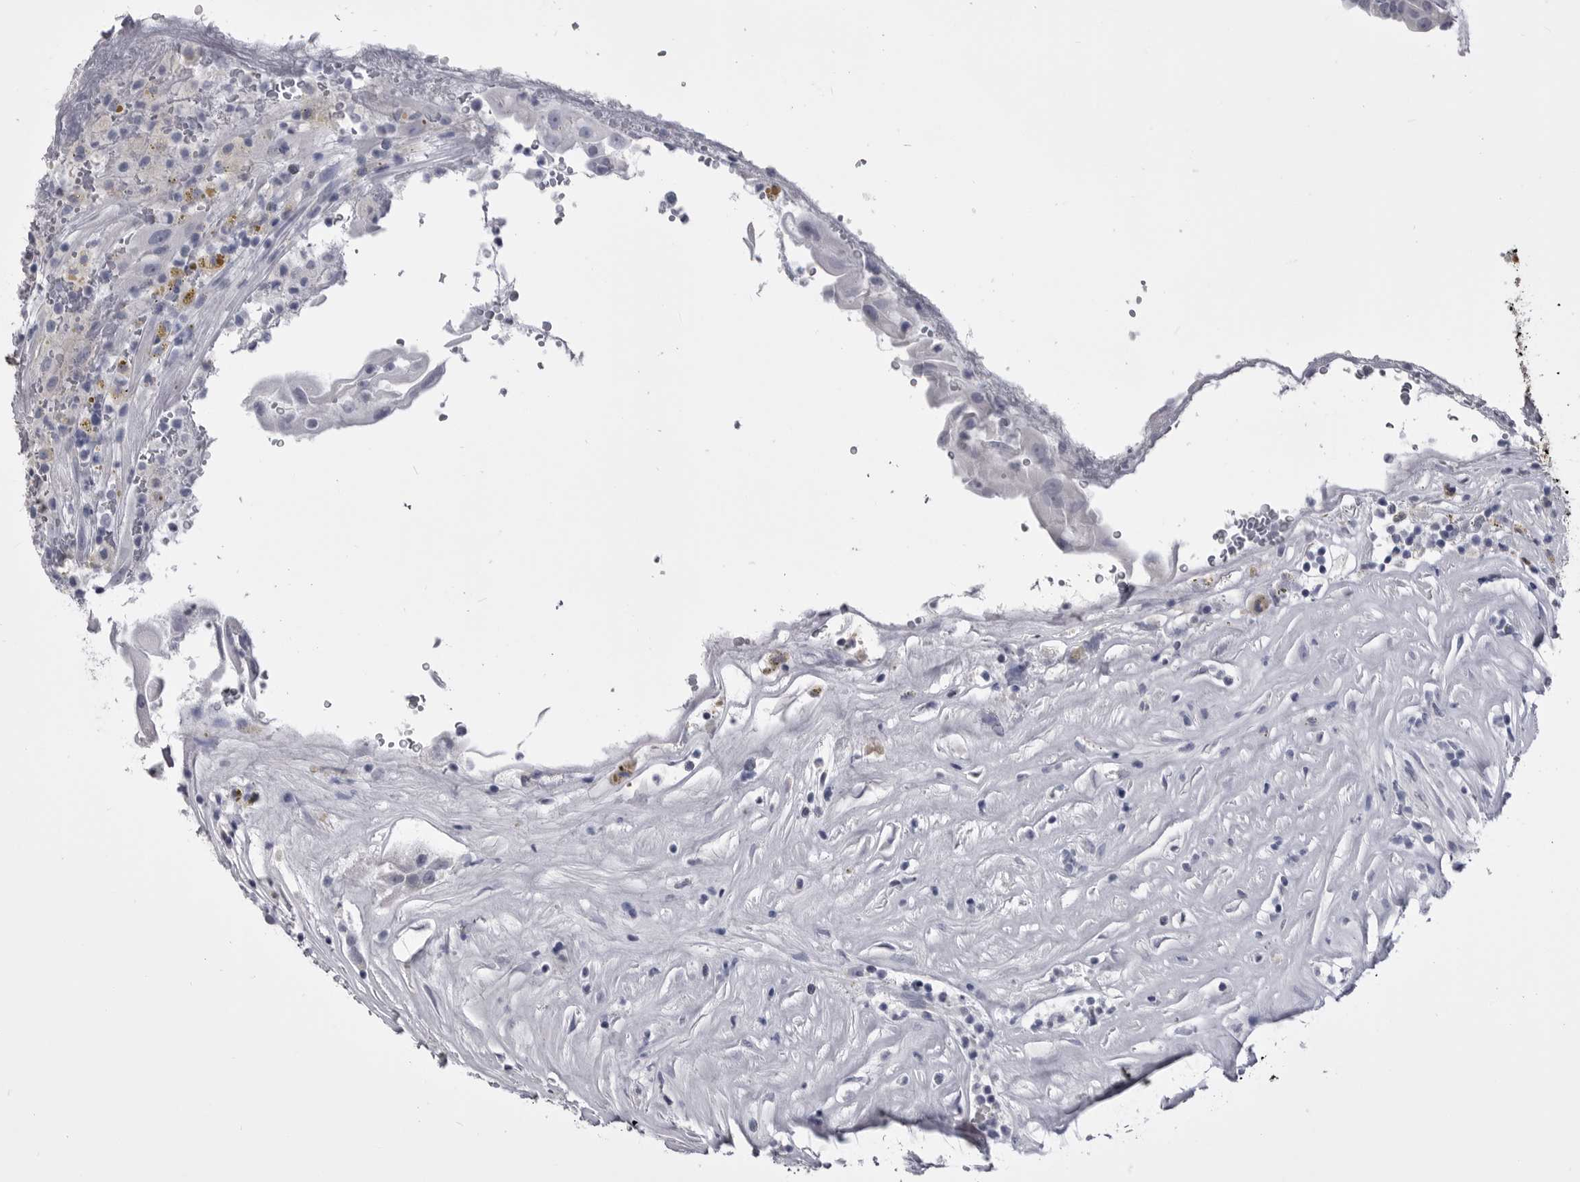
{"staining": {"intensity": "negative", "quantity": "none", "location": "none"}, "tissue": "thyroid cancer", "cell_type": "Tumor cells", "image_type": "cancer", "snomed": [{"axis": "morphology", "description": "Papillary adenocarcinoma, NOS"}, {"axis": "topography", "description": "Thyroid gland"}], "caption": "A histopathology image of human thyroid papillary adenocarcinoma is negative for staining in tumor cells.", "gene": "ANK2", "patient": {"sex": "male", "age": 77}}